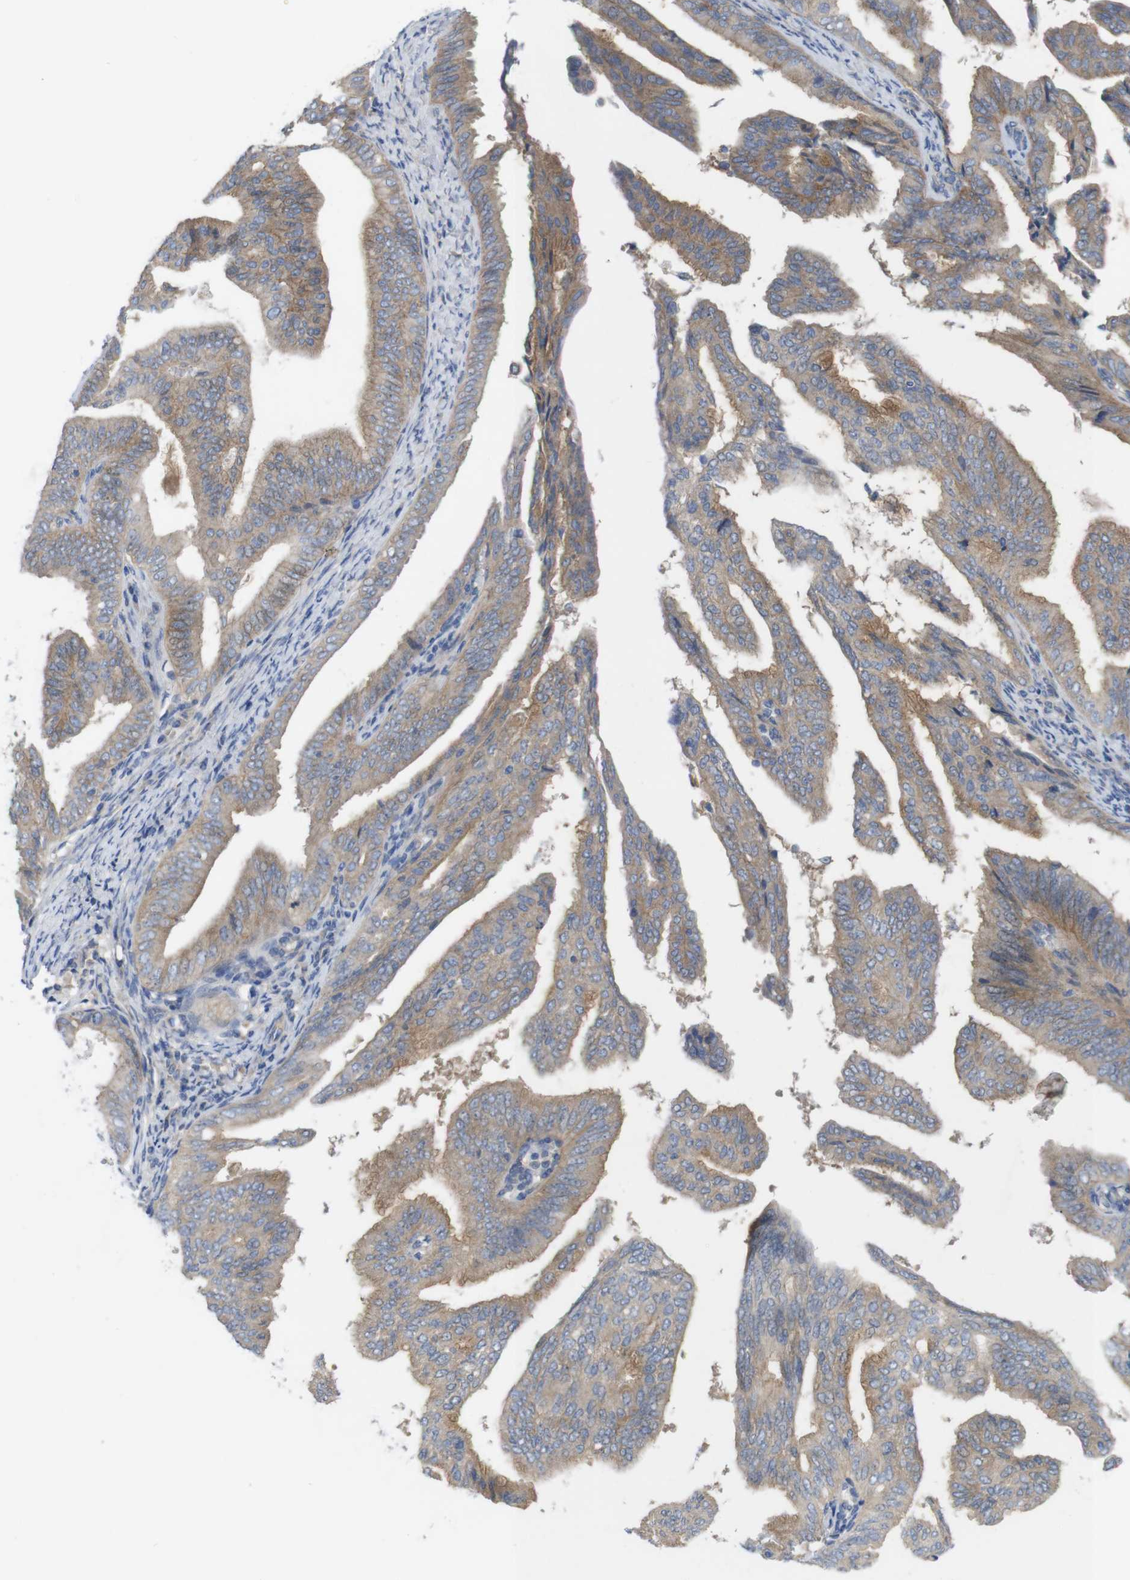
{"staining": {"intensity": "moderate", "quantity": ">75%", "location": "cytoplasmic/membranous"}, "tissue": "endometrial cancer", "cell_type": "Tumor cells", "image_type": "cancer", "snomed": [{"axis": "morphology", "description": "Adenocarcinoma, NOS"}, {"axis": "topography", "description": "Endometrium"}], "caption": "Immunohistochemical staining of adenocarcinoma (endometrial) shows medium levels of moderate cytoplasmic/membranous protein expression in about >75% of tumor cells.", "gene": "KIDINS220", "patient": {"sex": "female", "age": 58}}